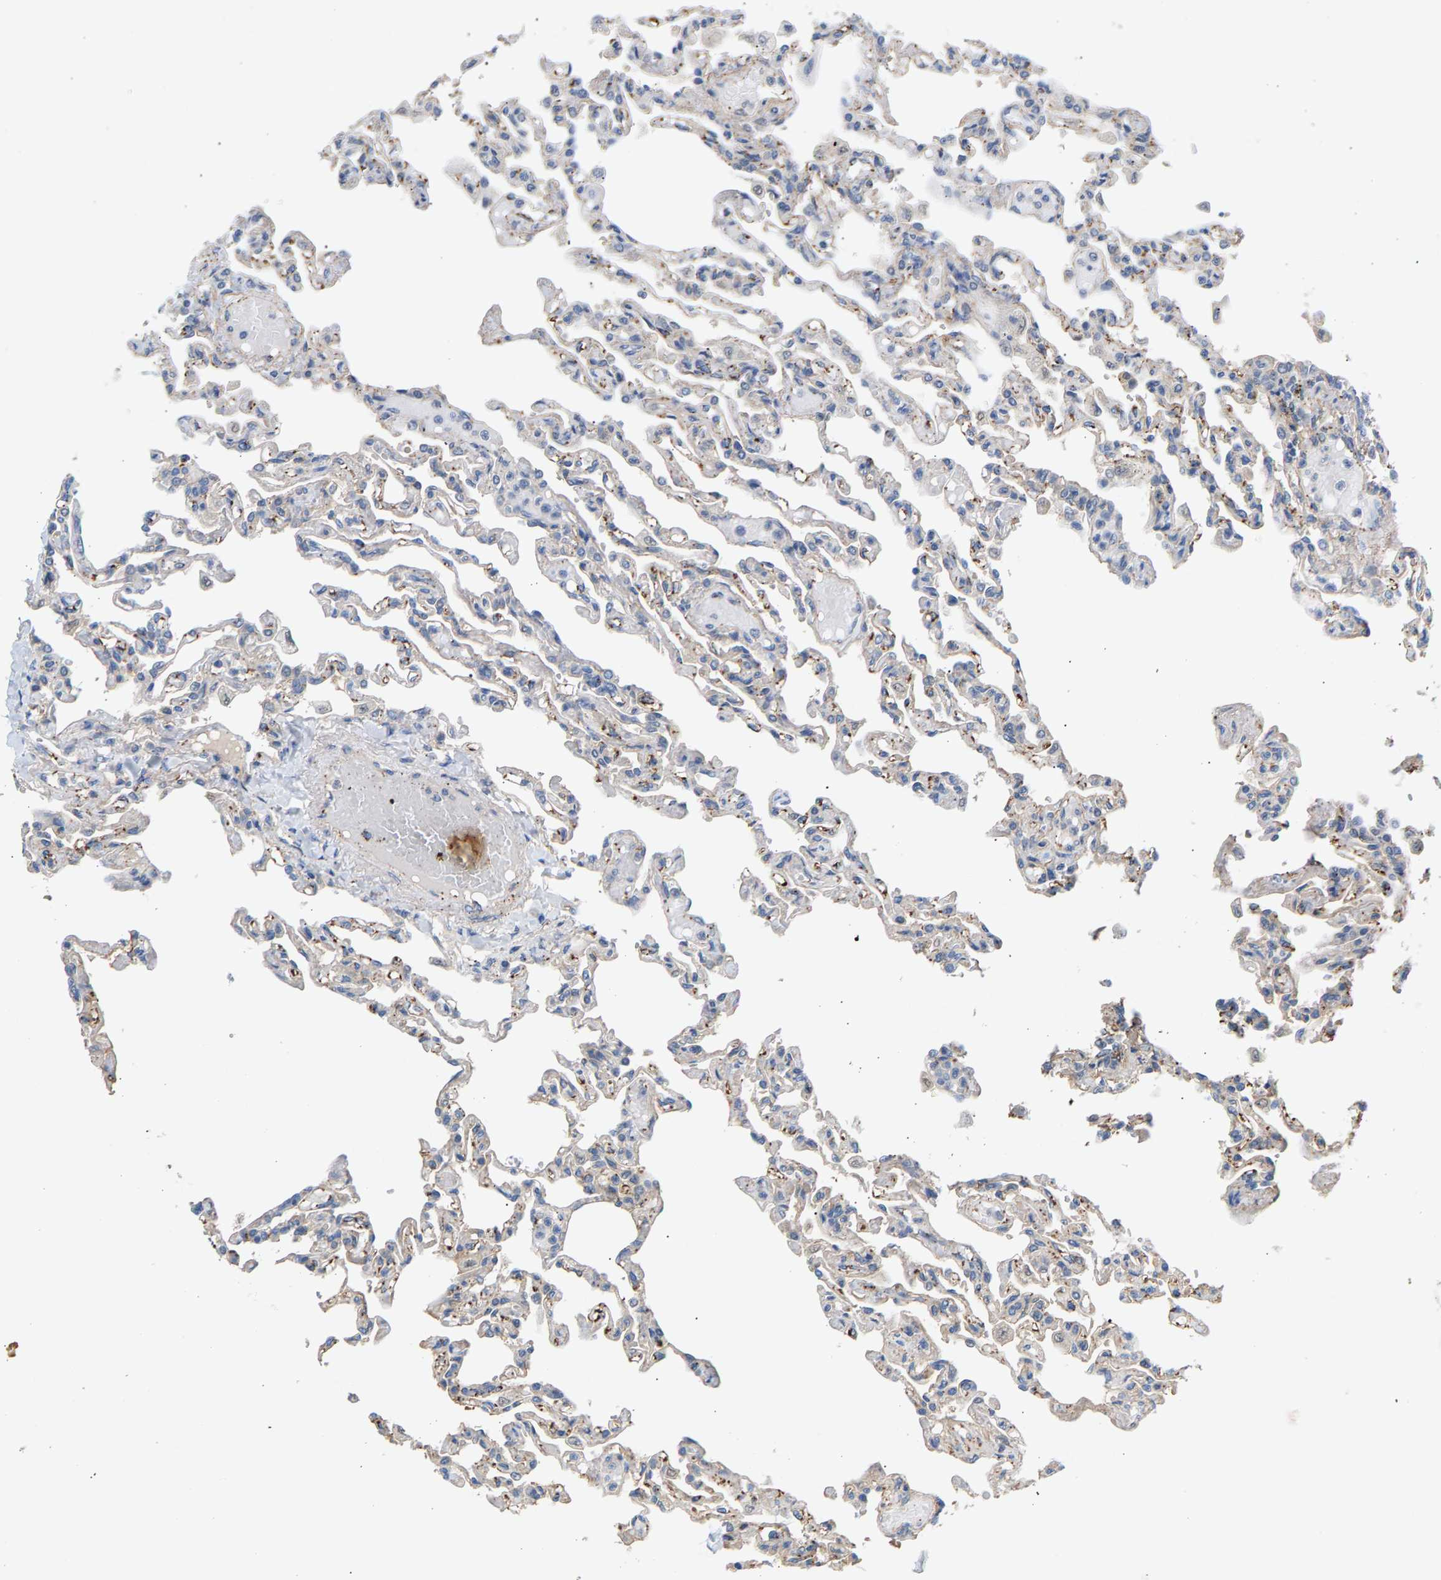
{"staining": {"intensity": "moderate", "quantity": "25%-75%", "location": "cytoplasmic/membranous"}, "tissue": "lung", "cell_type": "Alveolar cells", "image_type": "normal", "snomed": [{"axis": "morphology", "description": "Normal tissue, NOS"}, {"axis": "topography", "description": "Lung"}], "caption": "Immunohistochemistry (DAB (3,3'-diaminobenzidine)) staining of benign lung shows moderate cytoplasmic/membranous protein positivity in approximately 25%-75% of alveolar cells.", "gene": "KRTAP27", "patient": {"sex": "male", "age": 21}}